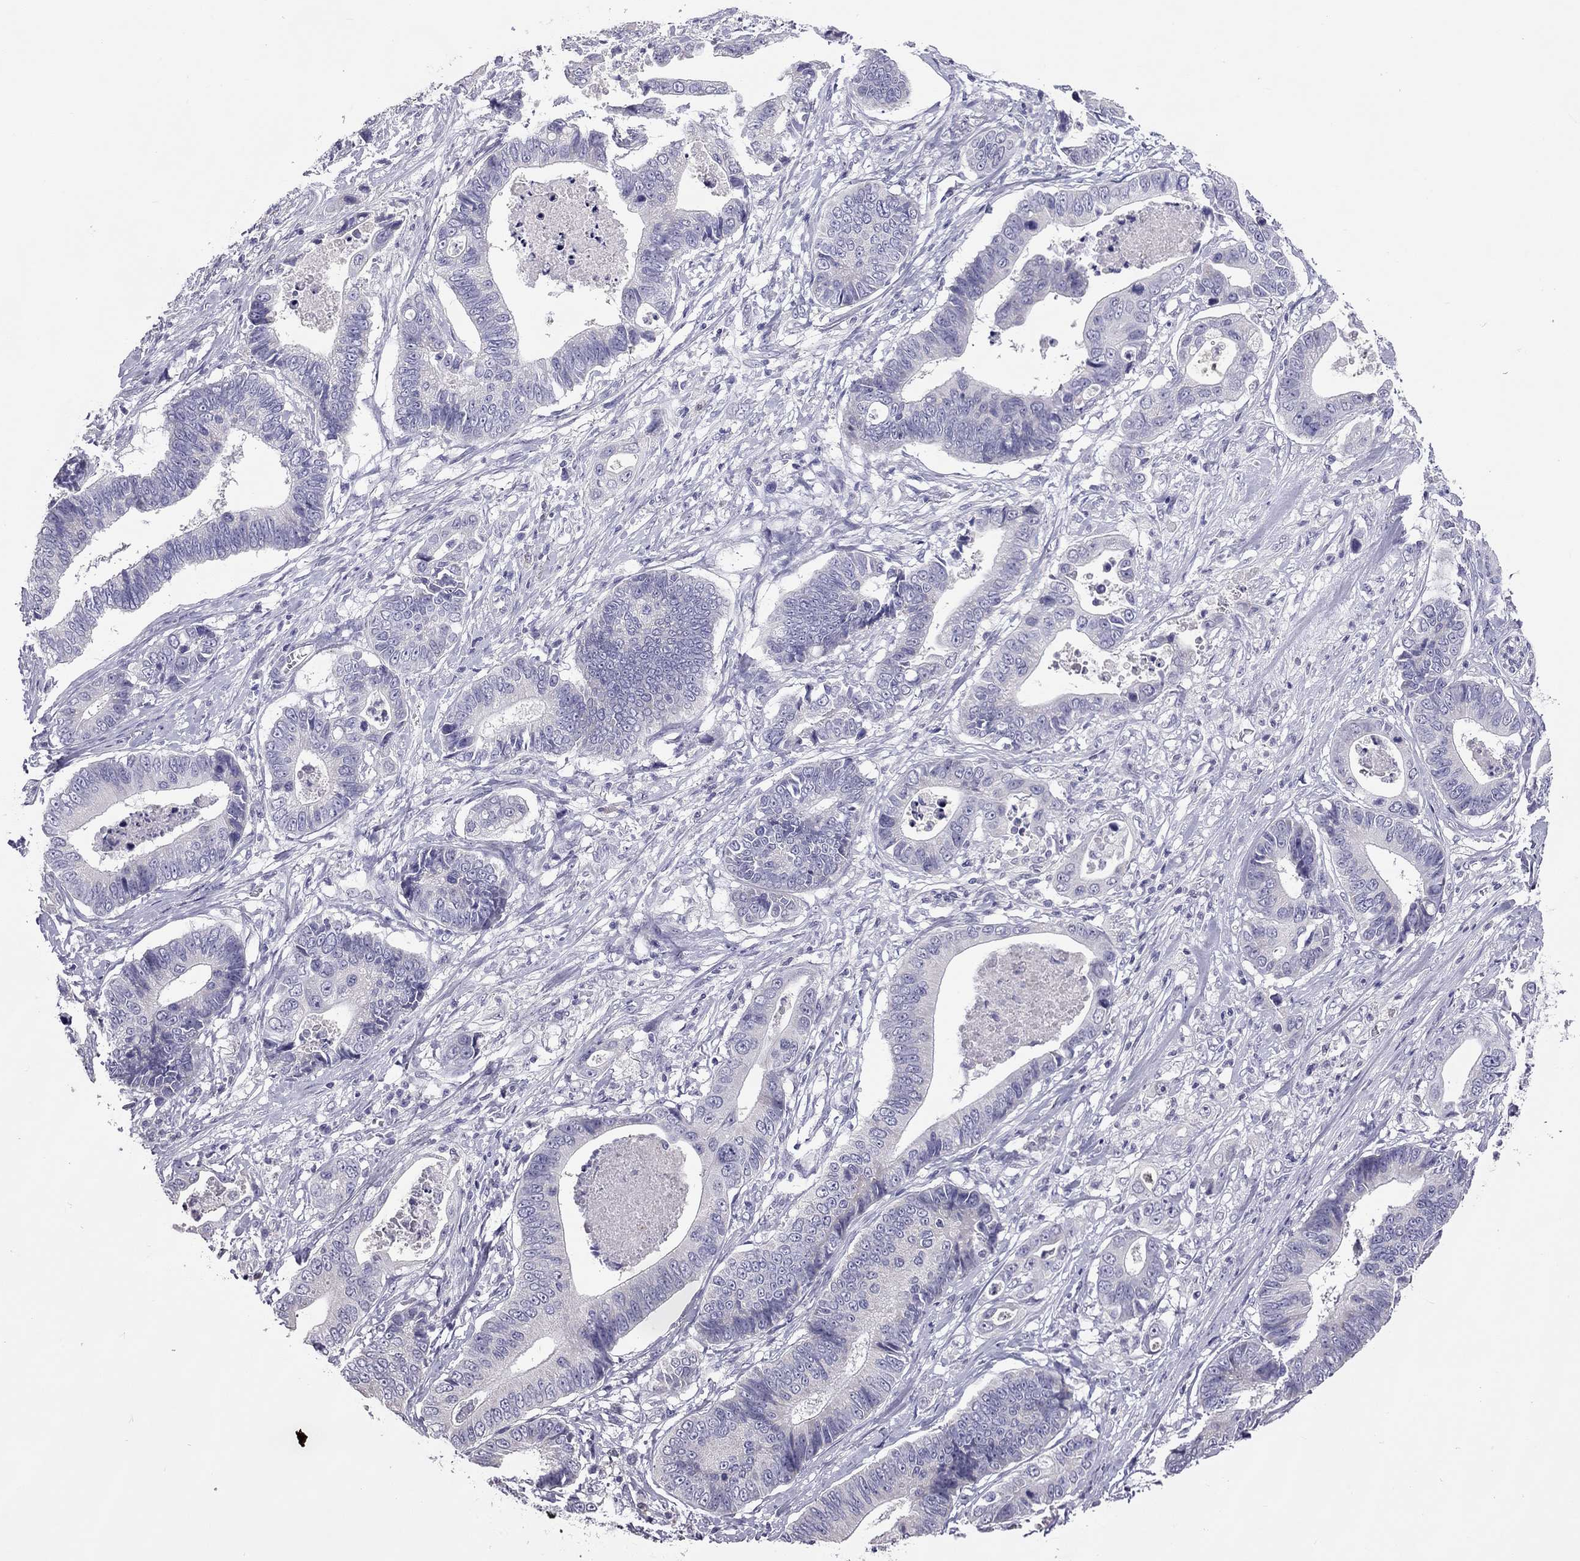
{"staining": {"intensity": "negative", "quantity": "none", "location": "none"}, "tissue": "stomach cancer", "cell_type": "Tumor cells", "image_type": "cancer", "snomed": [{"axis": "morphology", "description": "Adenocarcinoma, NOS"}, {"axis": "topography", "description": "Stomach"}], "caption": "High power microscopy histopathology image of an immunohistochemistry (IHC) photomicrograph of stomach adenocarcinoma, revealing no significant staining in tumor cells.", "gene": "PPP1R3A", "patient": {"sex": "male", "age": 84}}